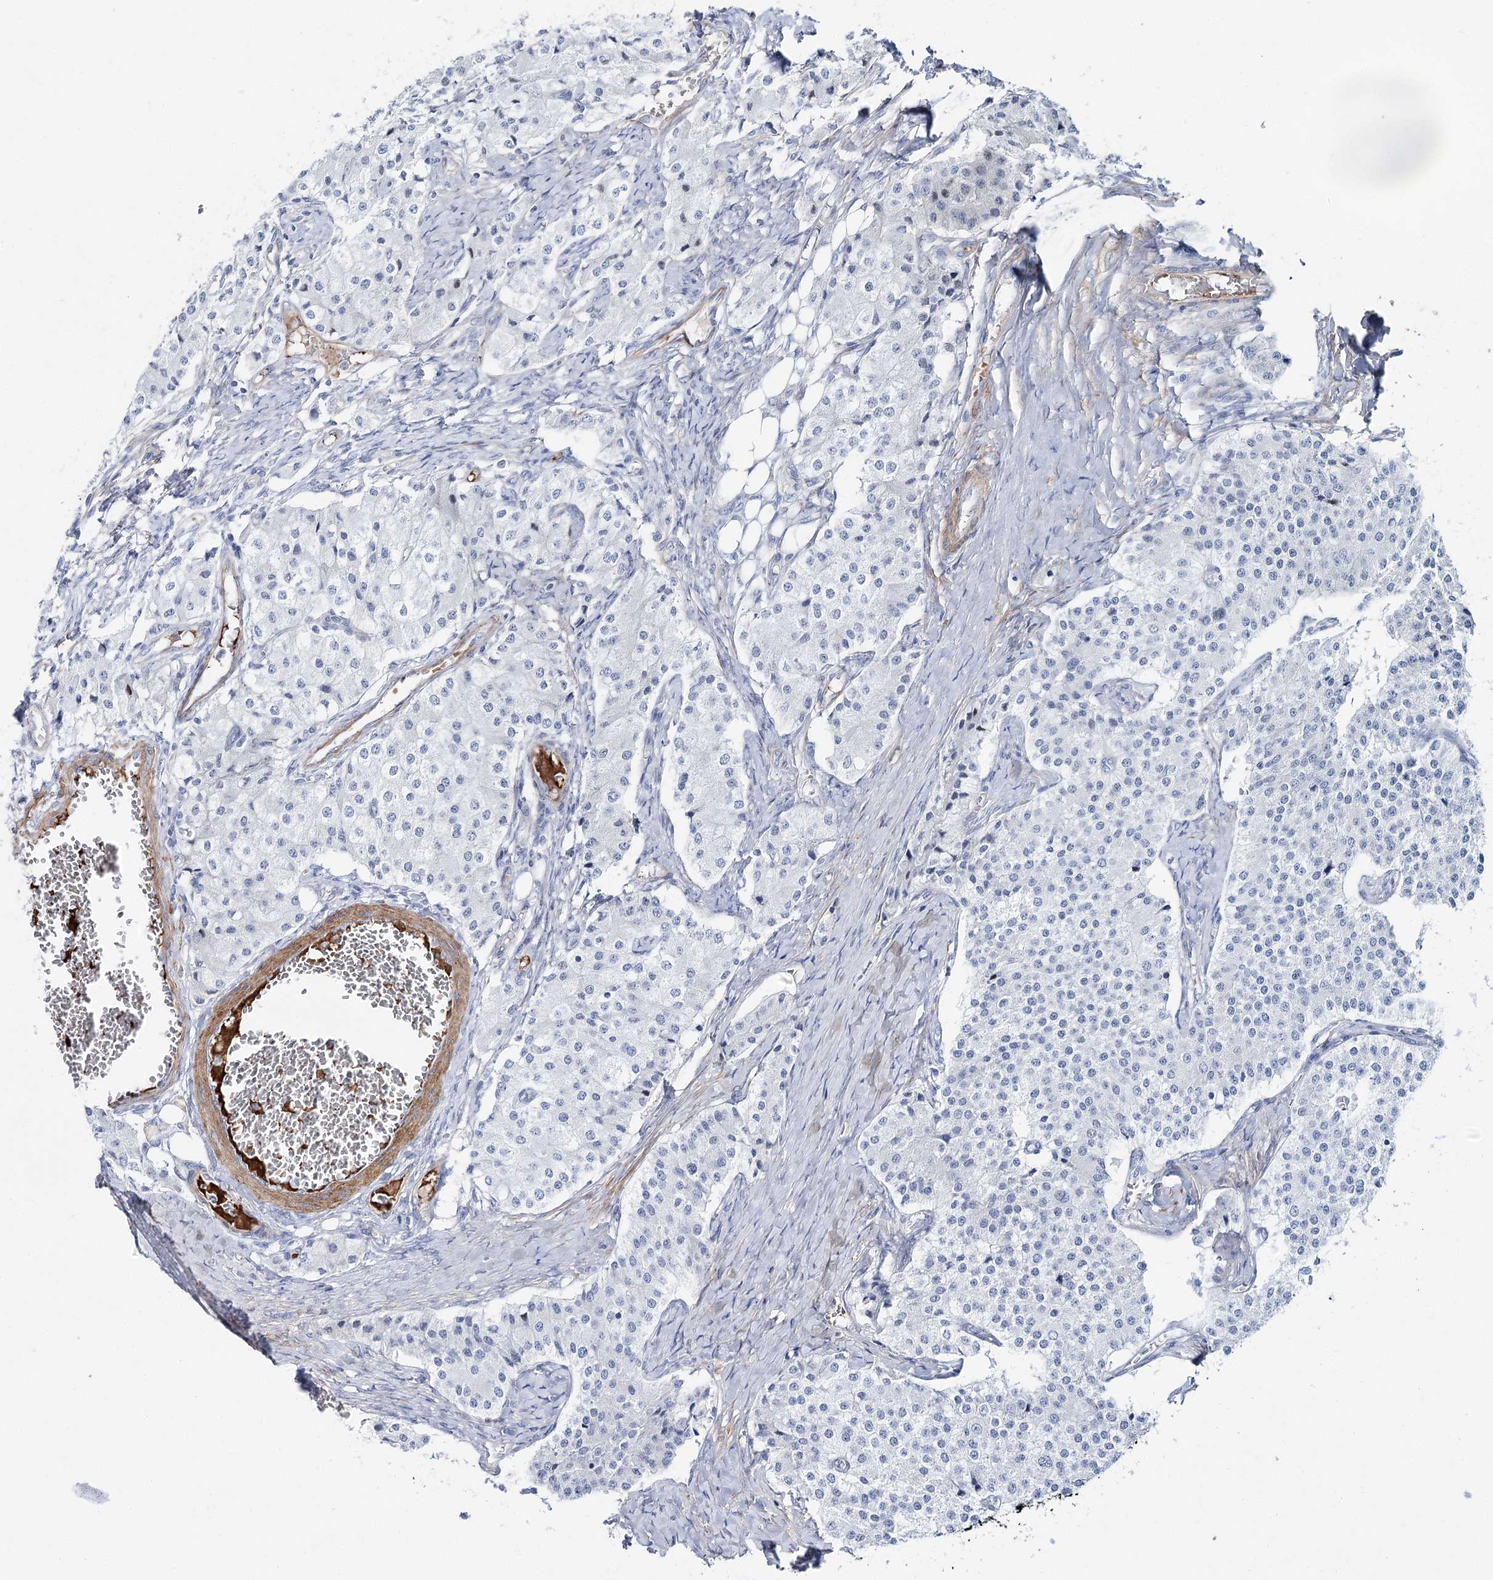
{"staining": {"intensity": "negative", "quantity": "none", "location": "none"}, "tissue": "carcinoid", "cell_type": "Tumor cells", "image_type": "cancer", "snomed": [{"axis": "morphology", "description": "Carcinoid, malignant, NOS"}, {"axis": "topography", "description": "Colon"}], "caption": "A photomicrograph of human malignant carcinoid is negative for staining in tumor cells.", "gene": "ANKRD23", "patient": {"sex": "female", "age": 52}}